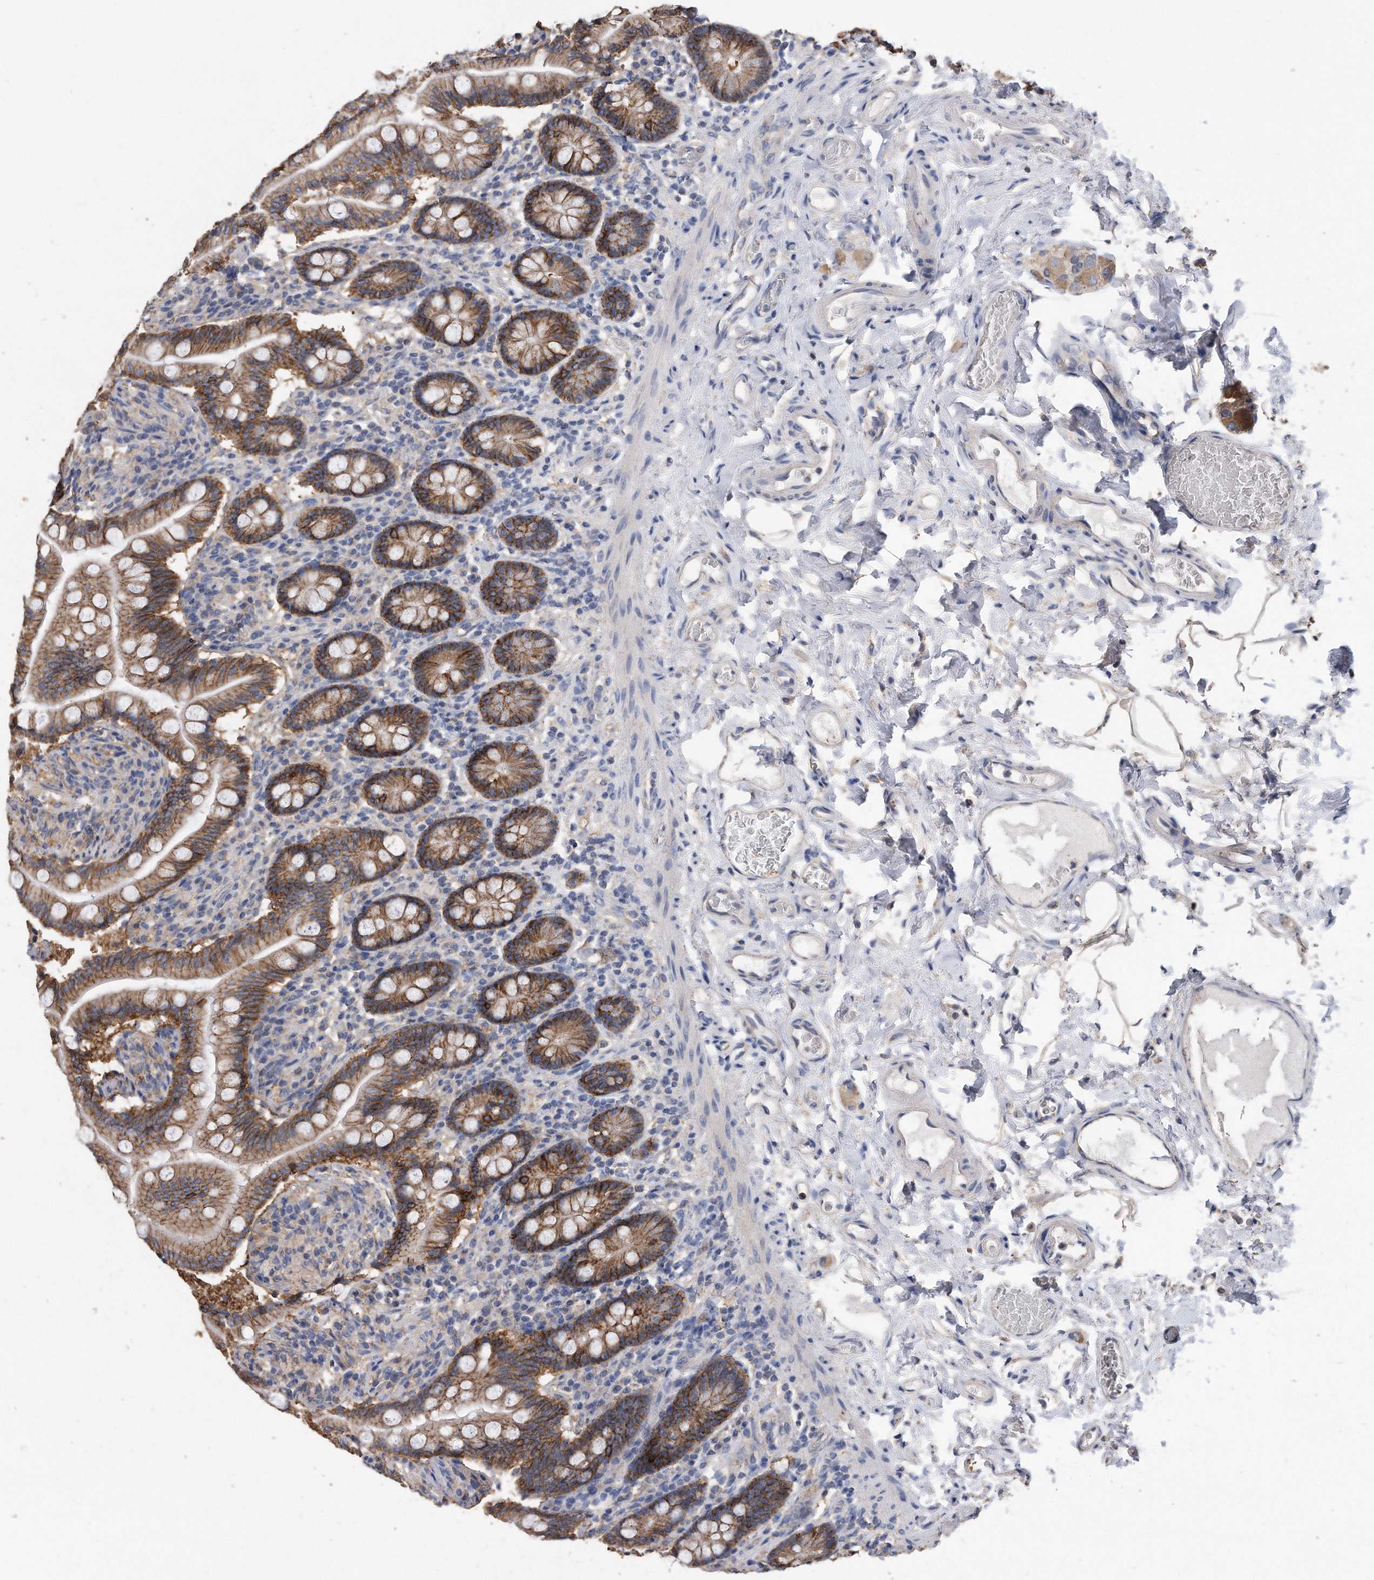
{"staining": {"intensity": "moderate", "quantity": "25%-75%", "location": "cytoplasmic/membranous"}, "tissue": "small intestine", "cell_type": "Glandular cells", "image_type": "normal", "snomed": [{"axis": "morphology", "description": "Normal tissue, NOS"}, {"axis": "topography", "description": "Small intestine"}], "caption": "The histopathology image exhibits staining of unremarkable small intestine, revealing moderate cytoplasmic/membranous protein expression (brown color) within glandular cells. Nuclei are stained in blue.", "gene": "CDCP1", "patient": {"sex": "female", "age": 64}}